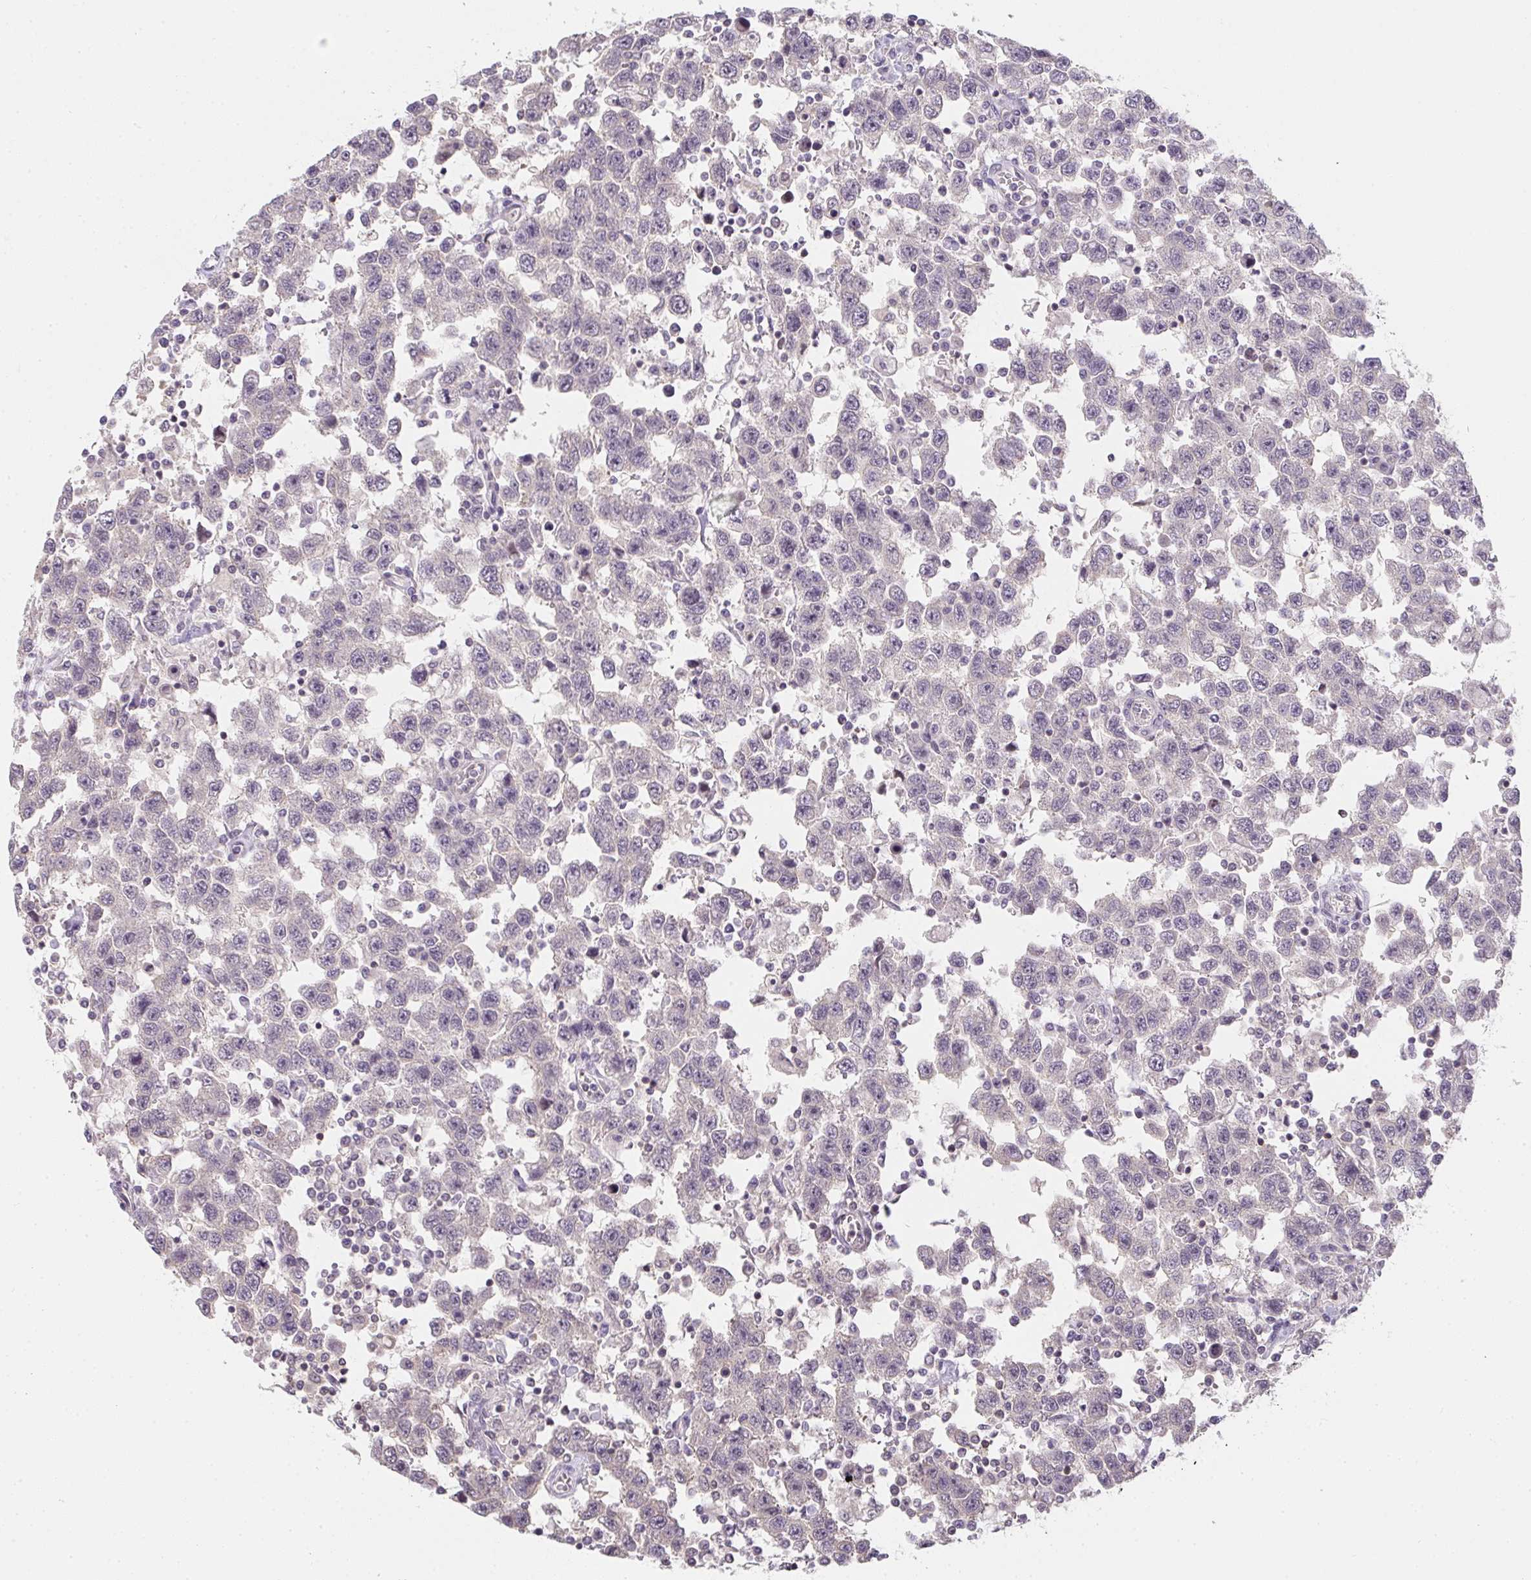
{"staining": {"intensity": "negative", "quantity": "none", "location": "none"}, "tissue": "testis cancer", "cell_type": "Tumor cells", "image_type": "cancer", "snomed": [{"axis": "morphology", "description": "Seminoma, NOS"}, {"axis": "topography", "description": "Testis"}], "caption": "Immunohistochemistry (IHC) photomicrograph of testis seminoma stained for a protein (brown), which exhibits no staining in tumor cells.", "gene": "GSDMB", "patient": {"sex": "male", "age": 41}}